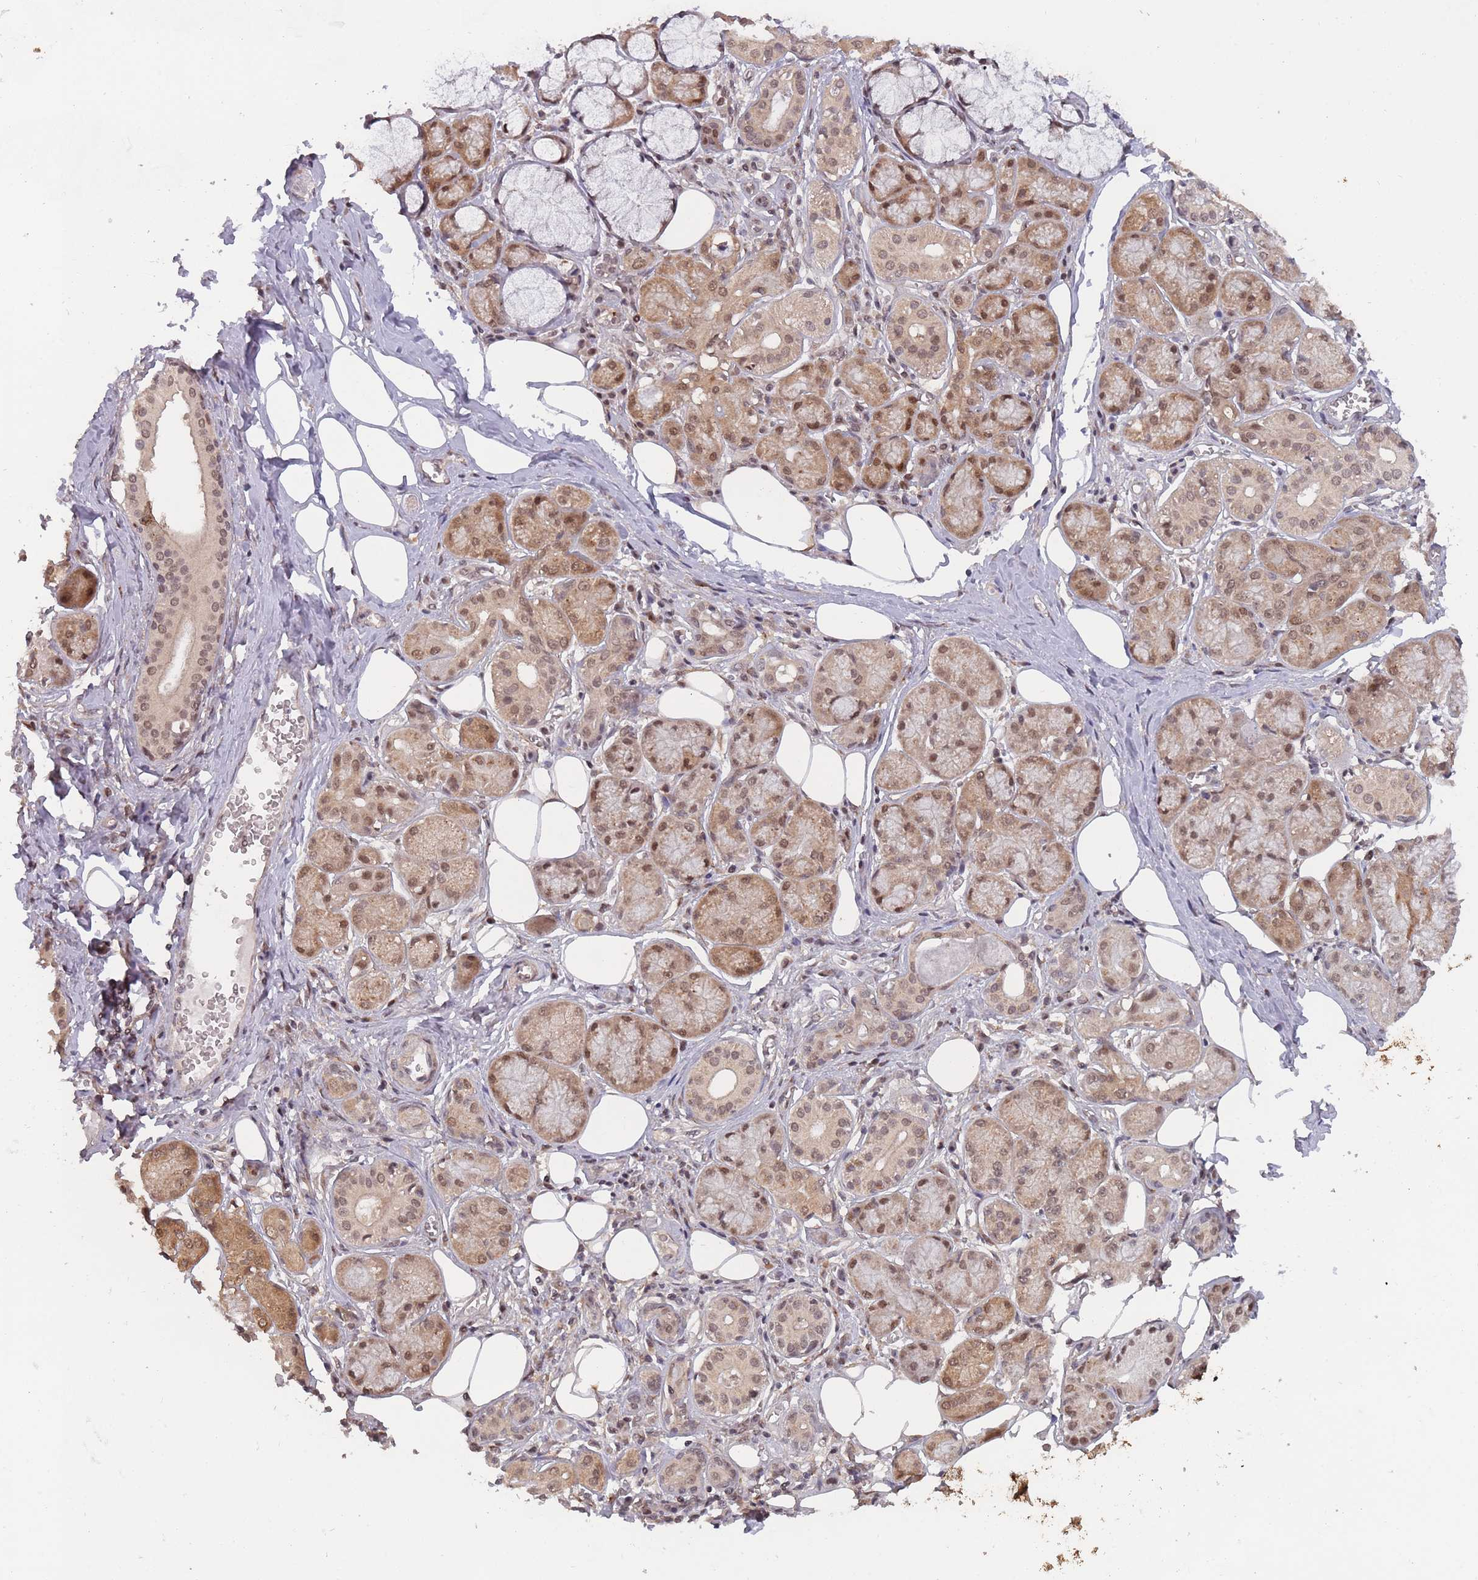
{"staining": {"intensity": "moderate", "quantity": ">75%", "location": "cytoplasmic/membranous,nuclear"}, "tissue": "salivary gland", "cell_type": "Glandular cells", "image_type": "normal", "snomed": [{"axis": "morphology", "description": "Normal tissue, NOS"}, {"axis": "topography", "description": "Salivary gland"}], "caption": "Benign salivary gland was stained to show a protein in brown. There is medium levels of moderate cytoplasmic/membranous,nuclear positivity in about >75% of glandular cells. (IHC, brightfield microscopy, high magnification).", "gene": "CNTRL", "patient": {"sex": "male", "age": 74}}